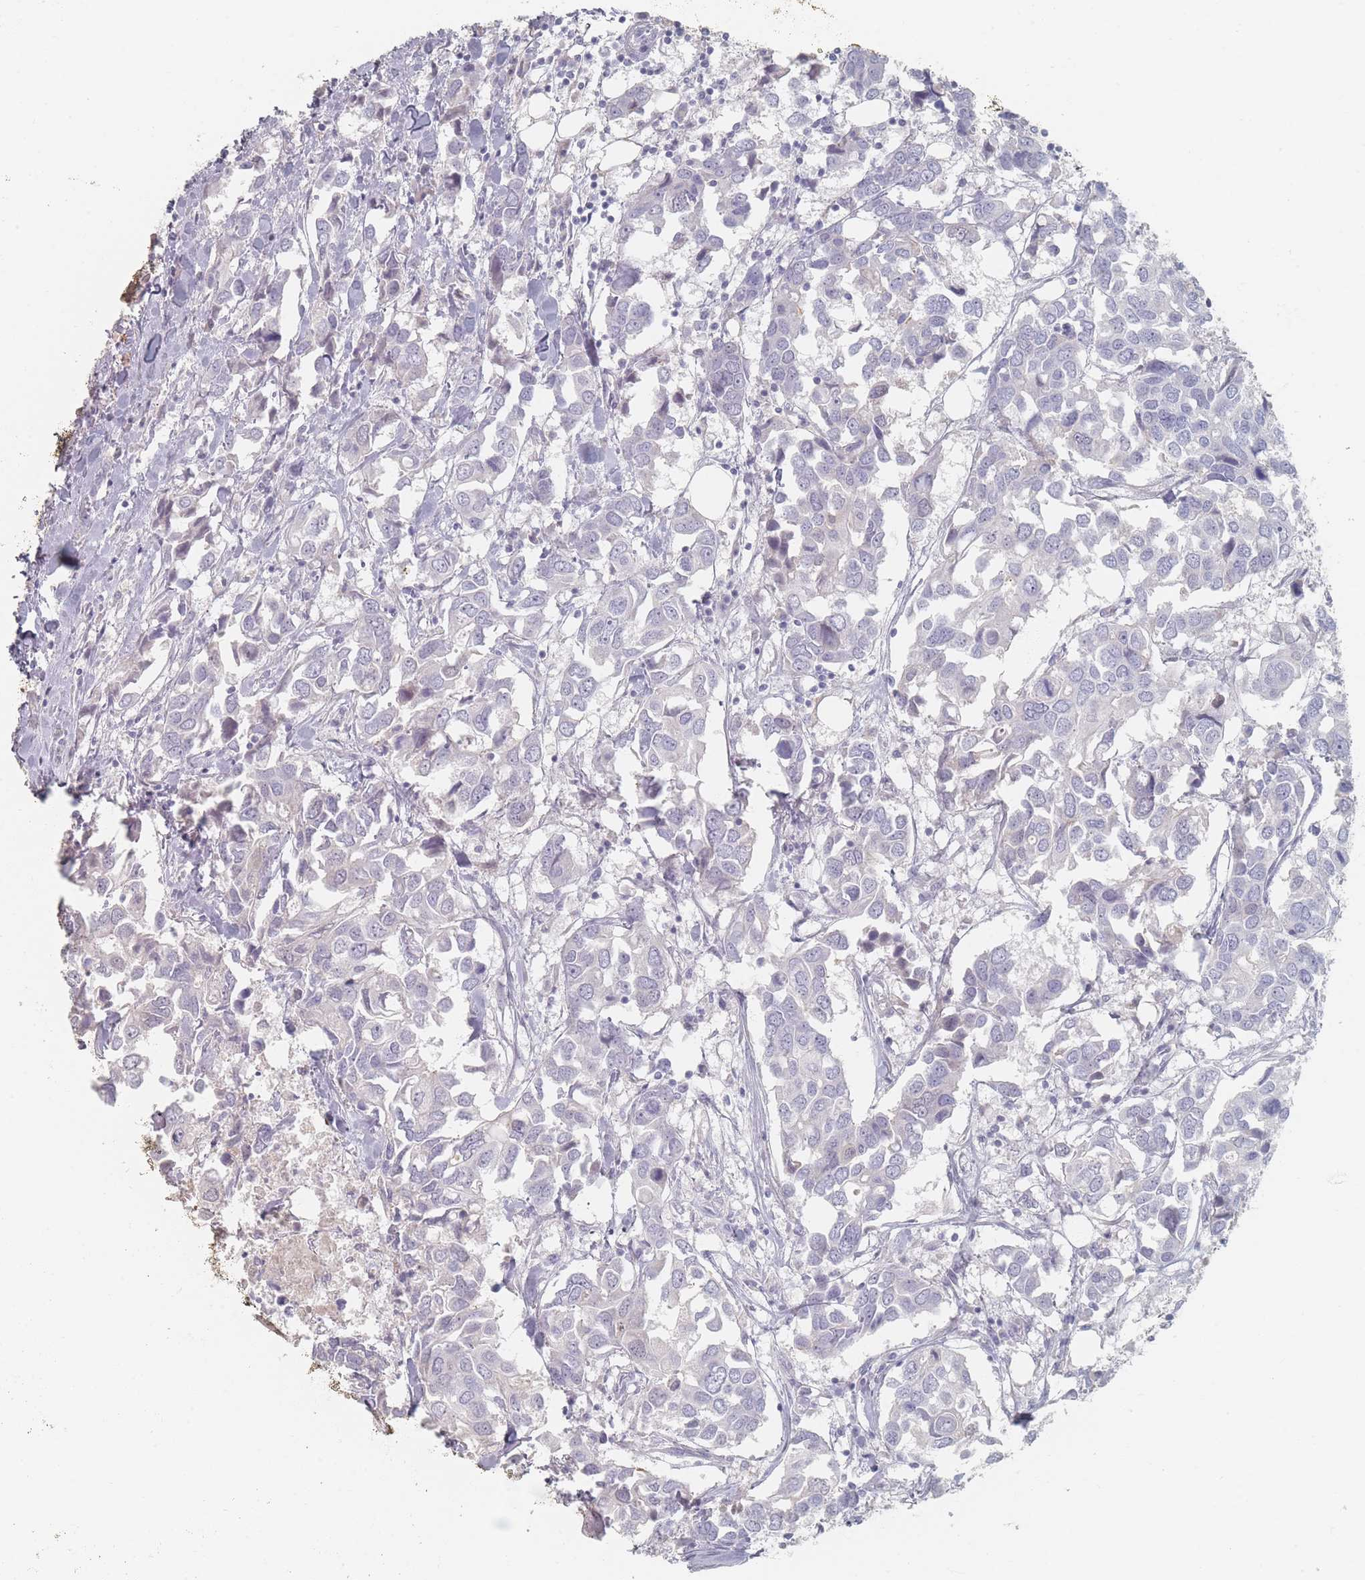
{"staining": {"intensity": "negative", "quantity": "none", "location": "none"}, "tissue": "breast cancer", "cell_type": "Tumor cells", "image_type": "cancer", "snomed": [{"axis": "morphology", "description": "Duct carcinoma"}, {"axis": "topography", "description": "Breast"}], "caption": "IHC histopathology image of human invasive ductal carcinoma (breast) stained for a protein (brown), which demonstrates no expression in tumor cells.", "gene": "HELZ2", "patient": {"sex": "female", "age": 83}}